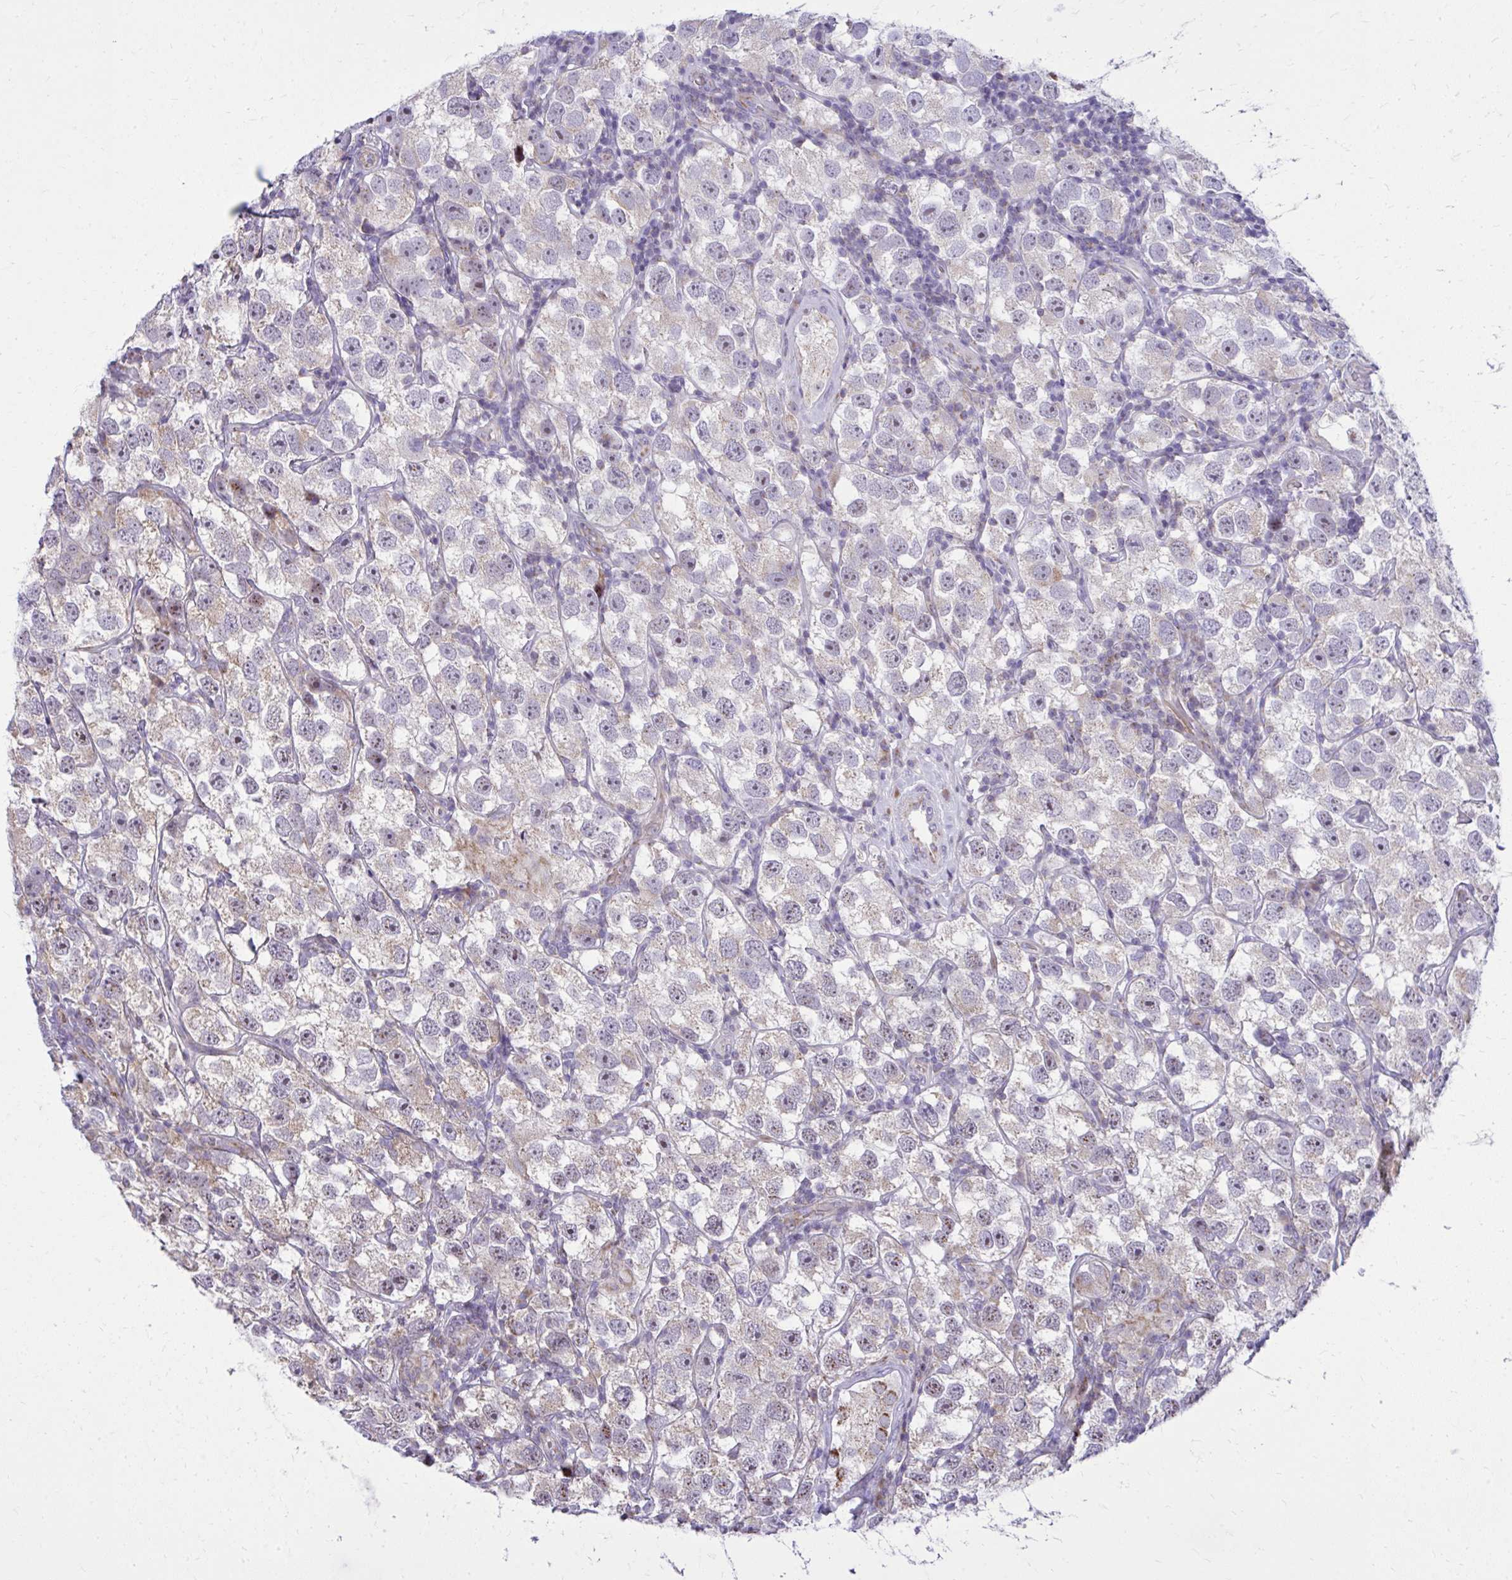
{"staining": {"intensity": "weak", "quantity": "25%-75%", "location": "cytoplasmic/membranous"}, "tissue": "testis cancer", "cell_type": "Tumor cells", "image_type": "cancer", "snomed": [{"axis": "morphology", "description": "Seminoma, NOS"}, {"axis": "topography", "description": "Testis"}], "caption": "High-power microscopy captured an immunohistochemistry histopathology image of testis seminoma, revealing weak cytoplasmic/membranous staining in approximately 25%-75% of tumor cells.", "gene": "GPRIN3", "patient": {"sex": "male", "age": 26}}